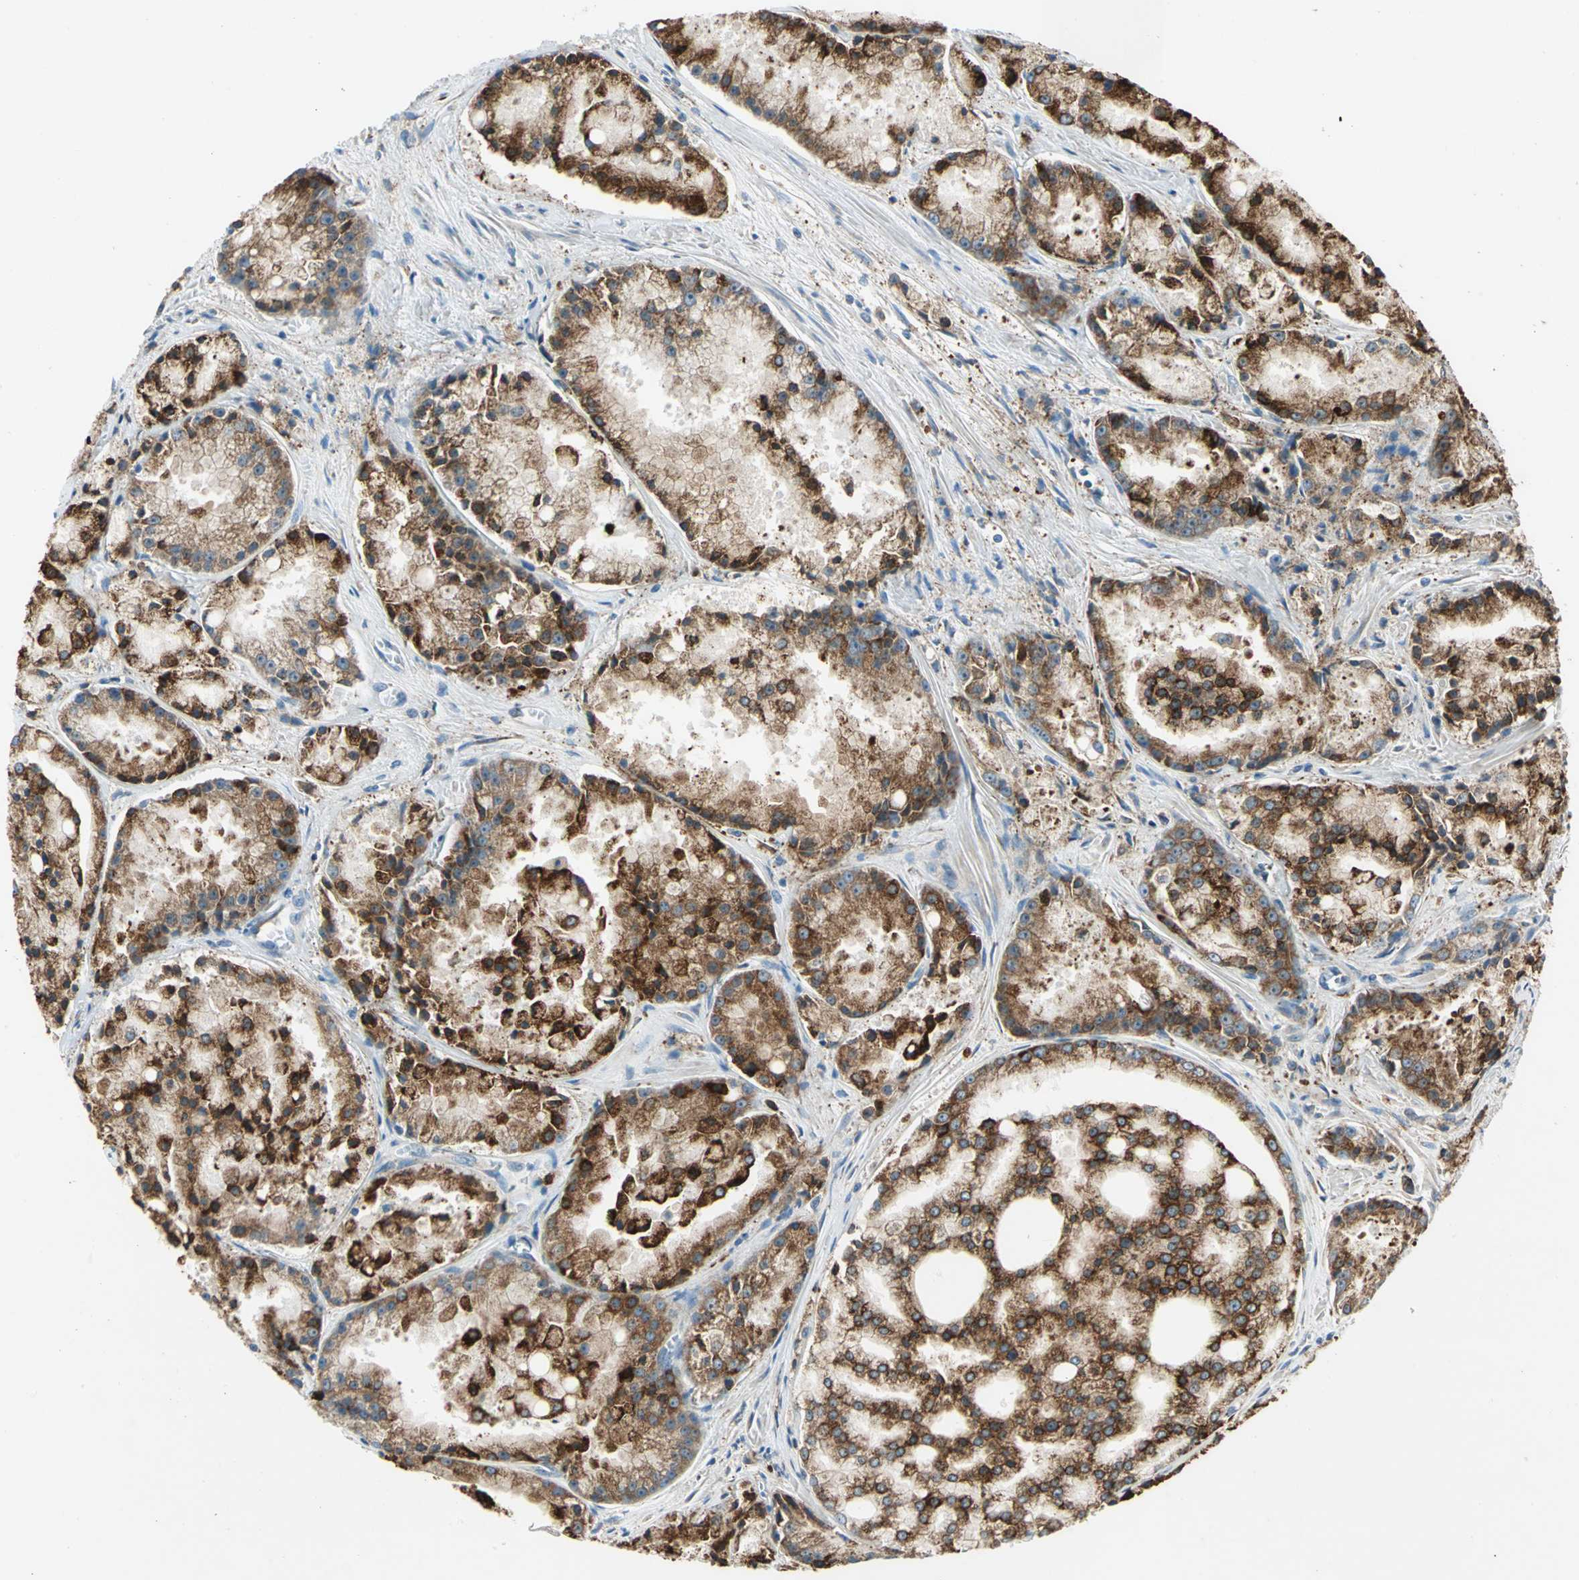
{"staining": {"intensity": "moderate", "quantity": ">75%", "location": "cytoplasmic/membranous"}, "tissue": "prostate cancer", "cell_type": "Tumor cells", "image_type": "cancer", "snomed": [{"axis": "morphology", "description": "Adenocarcinoma, Low grade"}, {"axis": "topography", "description": "Prostate"}], "caption": "Adenocarcinoma (low-grade) (prostate) stained for a protein demonstrates moderate cytoplasmic/membranous positivity in tumor cells.", "gene": "PDIA4", "patient": {"sex": "male", "age": 64}}